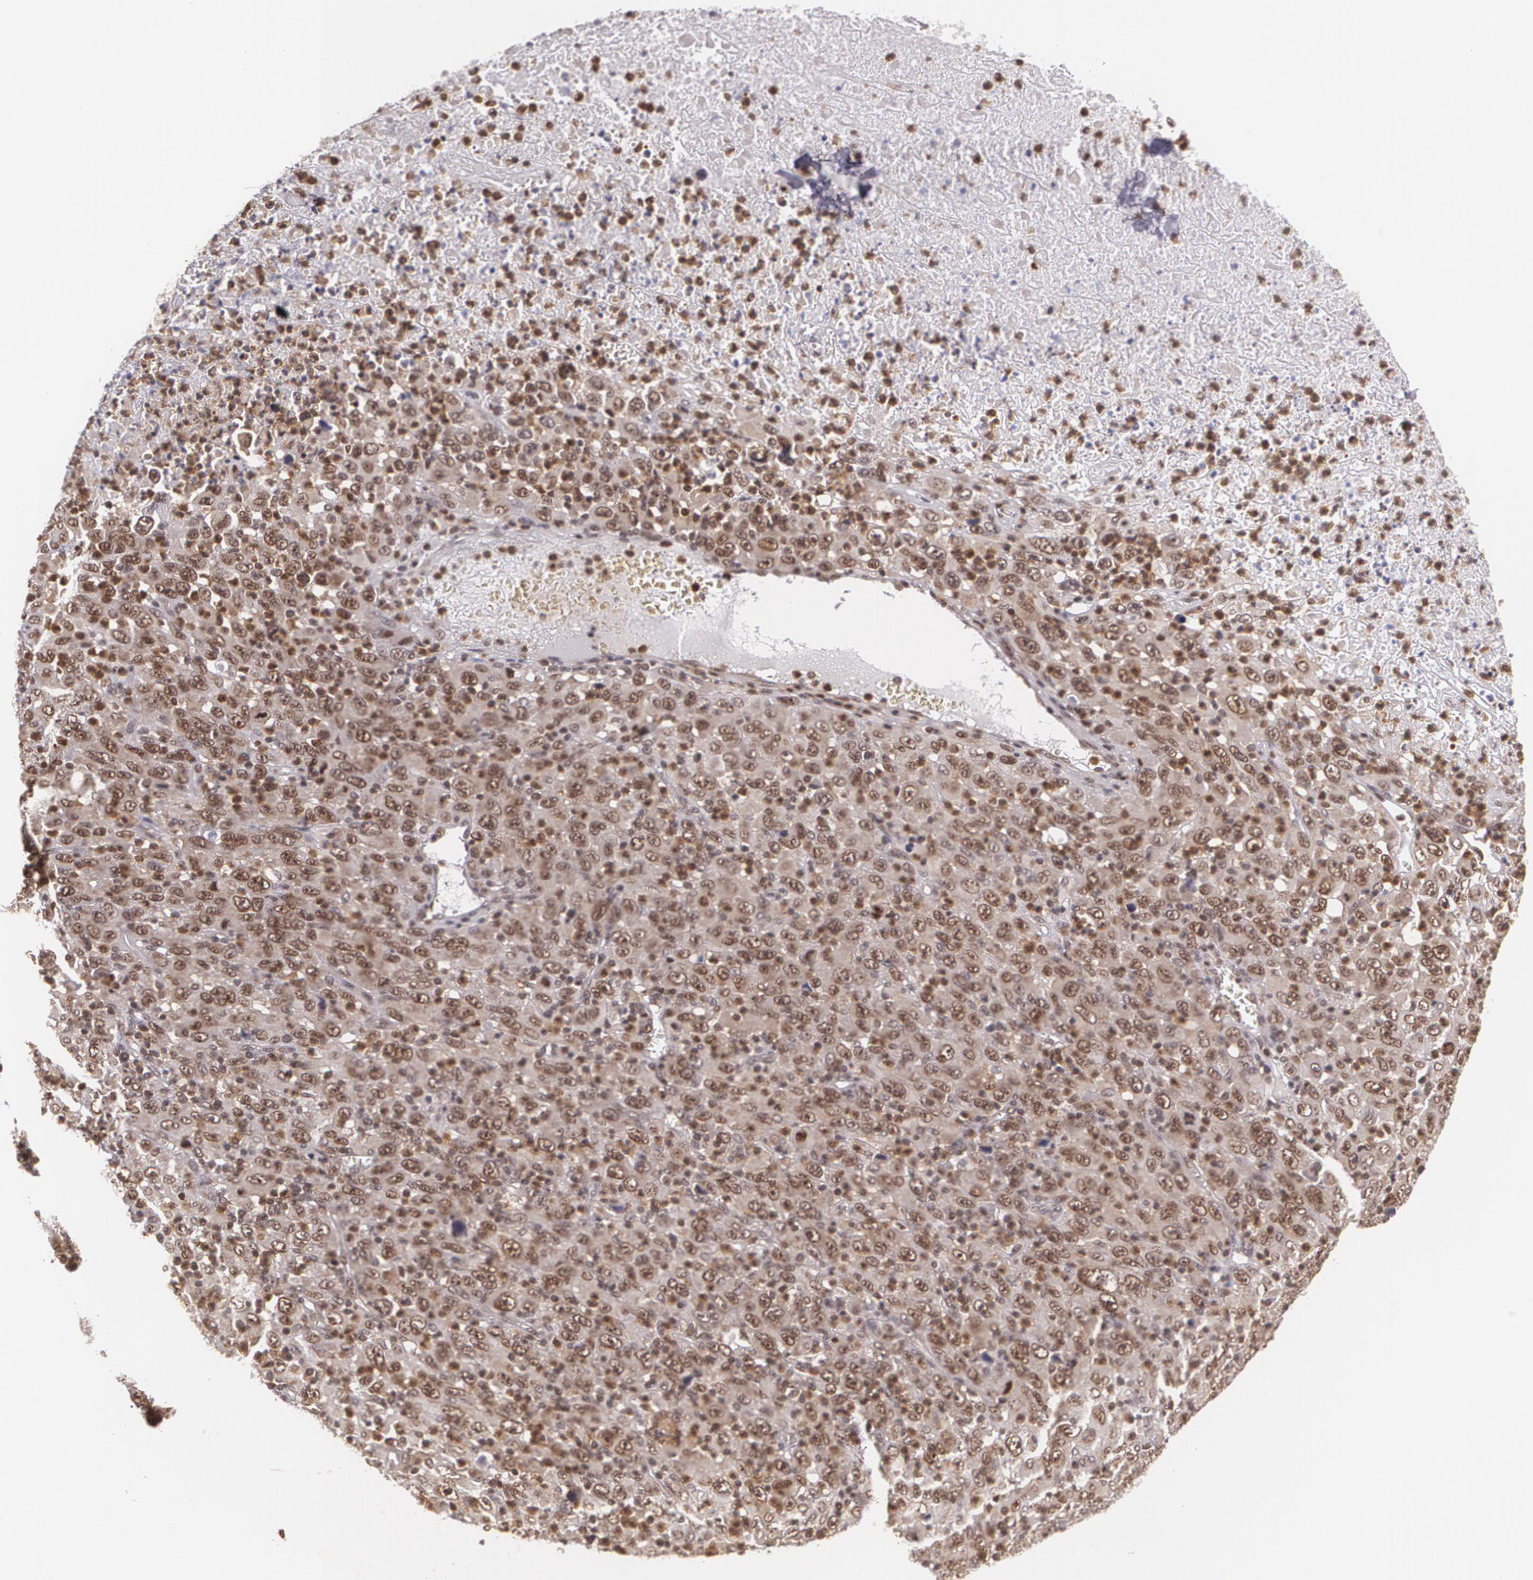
{"staining": {"intensity": "moderate", "quantity": ">75%", "location": "cytoplasmic/membranous,nuclear"}, "tissue": "melanoma", "cell_type": "Tumor cells", "image_type": "cancer", "snomed": [{"axis": "morphology", "description": "Malignant melanoma, Metastatic site"}, {"axis": "topography", "description": "Skin"}], "caption": "IHC staining of melanoma, which shows medium levels of moderate cytoplasmic/membranous and nuclear expression in approximately >75% of tumor cells indicating moderate cytoplasmic/membranous and nuclear protein expression. The staining was performed using DAB (3,3'-diaminobenzidine) (brown) for protein detection and nuclei were counterstained in hematoxylin (blue).", "gene": "CUL2", "patient": {"sex": "female", "age": 56}}